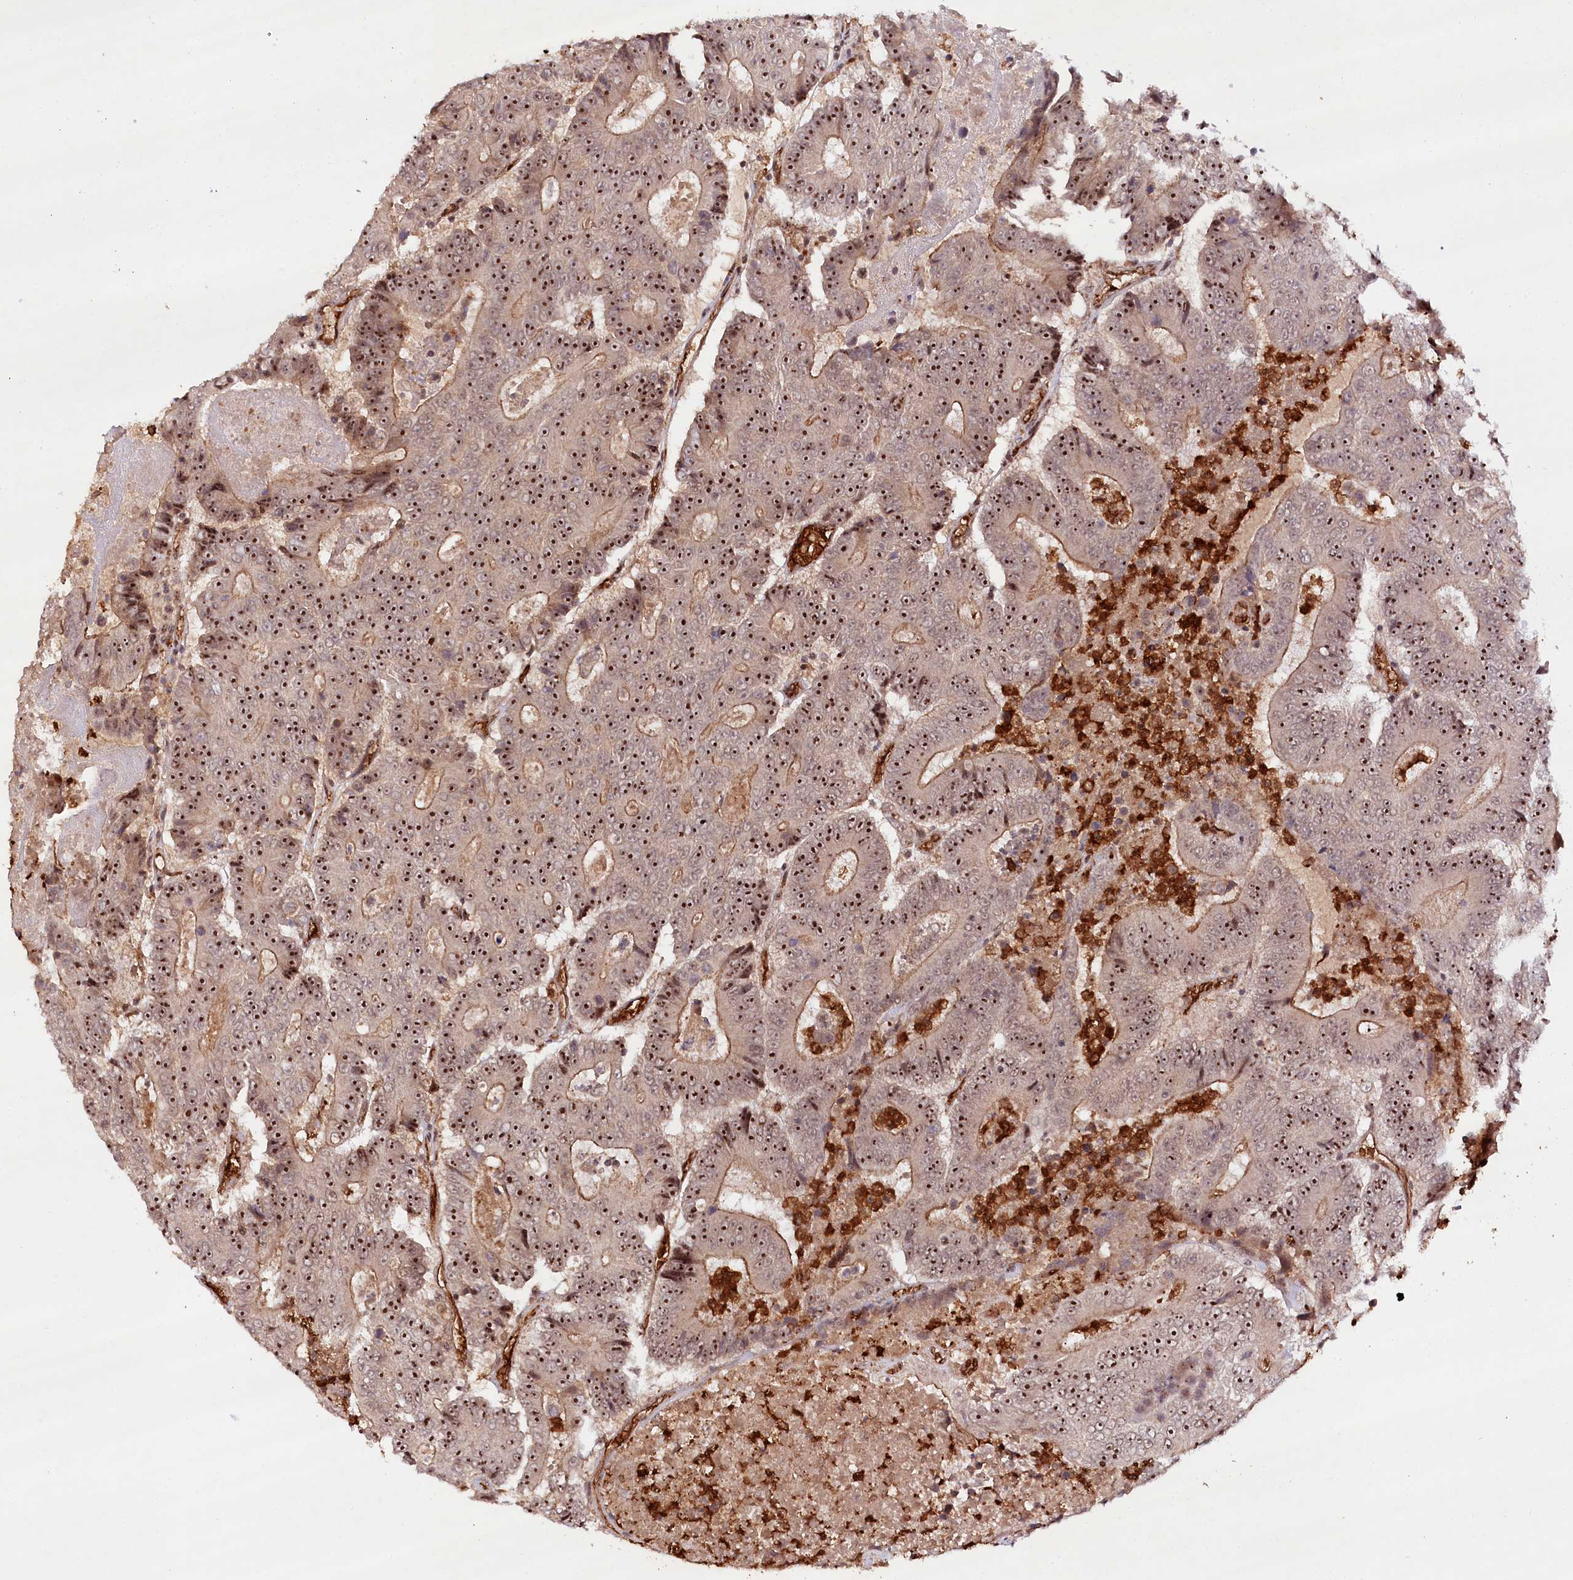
{"staining": {"intensity": "strong", "quantity": ">75%", "location": "cytoplasmic/membranous,nuclear"}, "tissue": "colorectal cancer", "cell_type": "Tumor cells", "image_type": "cancer", "snomed": [{"axis": "morphology", "description": "Adenocarcinoma, NOS"}, {"axis": "topography", "description": "Colon"}], "caption": "Protein positivity by IHC exhibits strong cytoplasmic/membranous and nuclear staining in approximately >75% of tumor cells in colorectal cancer (adenocarcinoma).", "gene": "ALKBH8", "patient": {"sex": "male", "age": 83}}